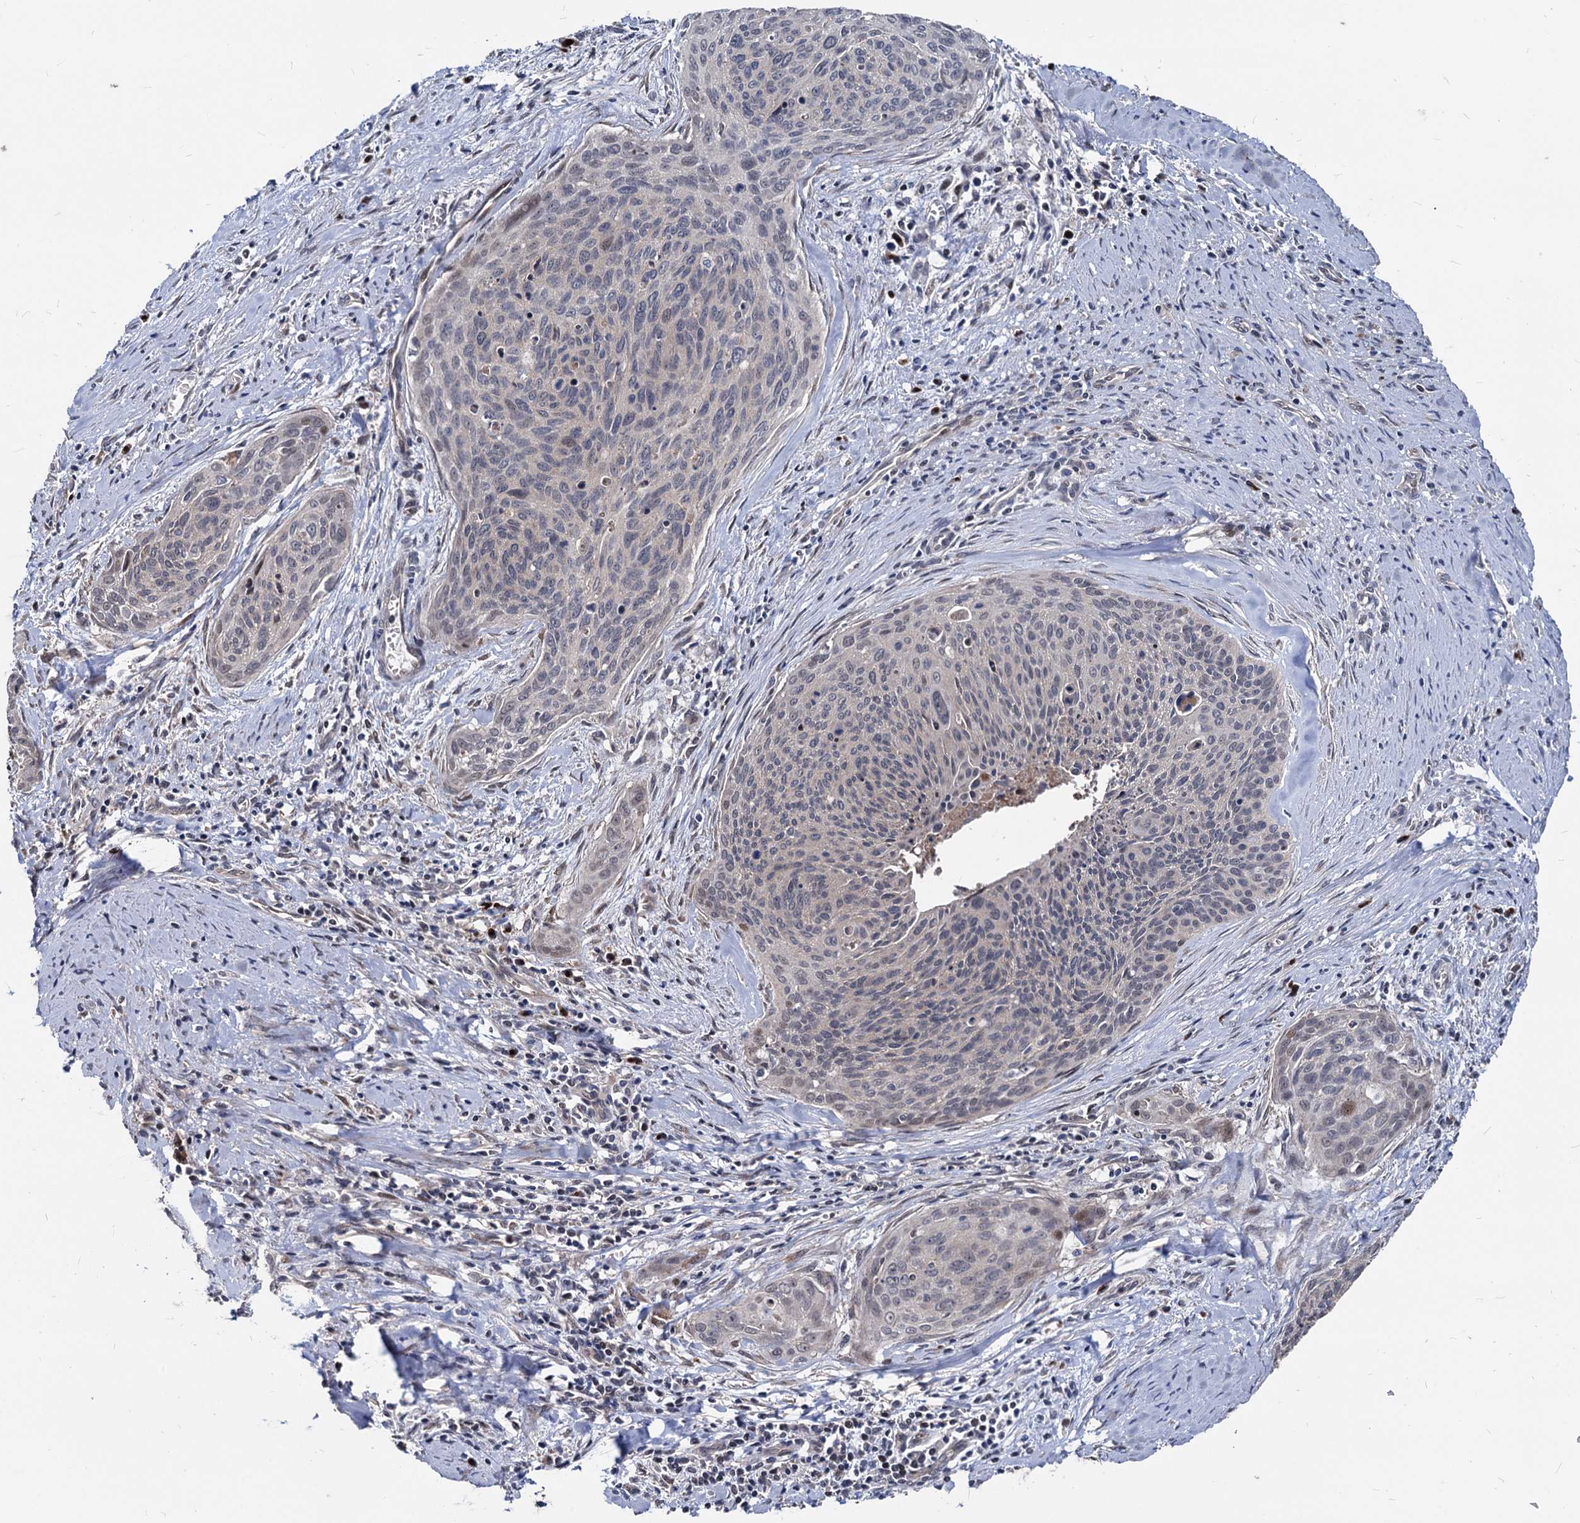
{"staining": {"intensity": "negative", "quantity": "none", "location": "none"}, "tissue": "cervical cancer", "cell_type": "Tumor cells", "image_type": "cancer", "snomed": [{"axis": "morphology", "description": "Squamous cell carcinoma, NOS"}, {"axis": "topography", "description": "Cervix"}], "caption": "High magnification brightfield microscopy of cervical squamous cell carcinoma stained with DAB (brown) and counterstained with hematoxylin (blue): tumor cells show no significant positivity.", "gene": "SMAGP", "patient": {"sex": "female", "age": 55}}